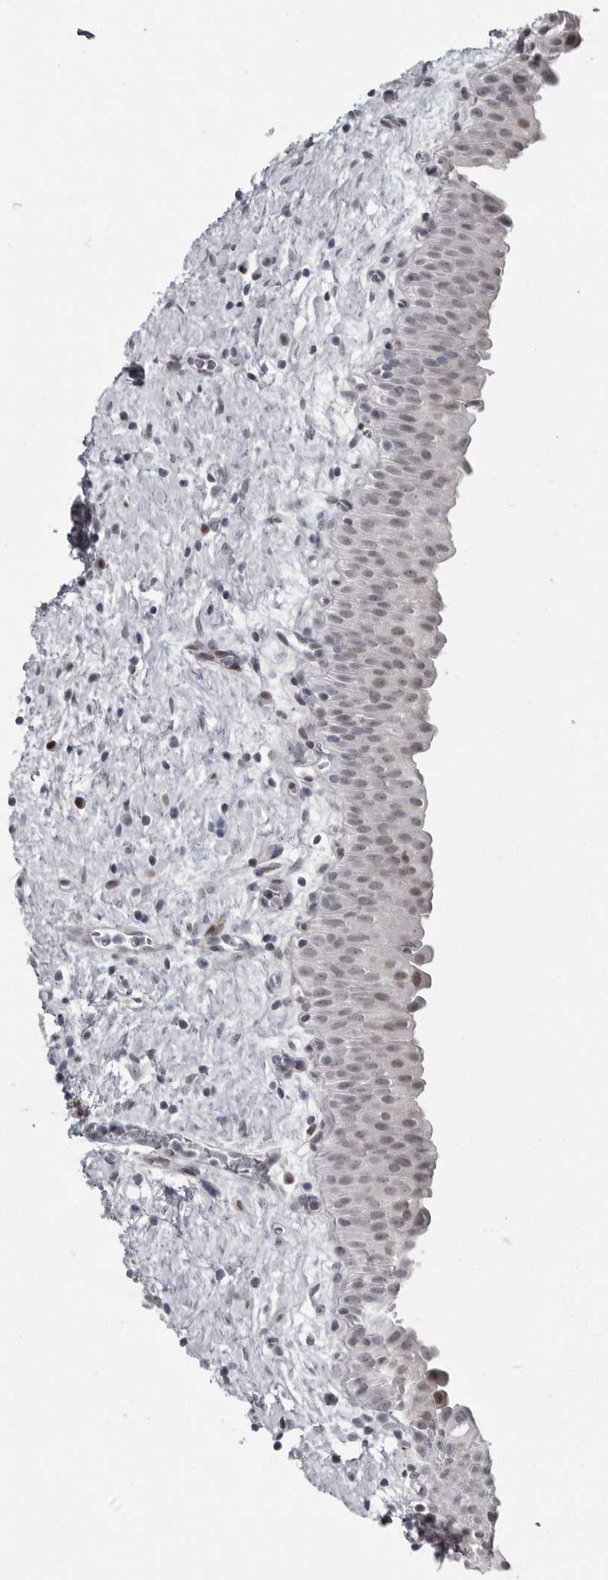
{"staining": {"intensity": "weak", "quantity": "<25%", "location": "nuclear"}, "tissue": "urinary bladder", "cell_type": "Urothelial cells", "image_type": "normal", "snomed": [{"axis": "morphology", "description": "Normal tissue, NOS"}, {"axis": "topography", "description": "Urinary bladder"}], "caption": "Immunohistochemistry (IHC) image of unremarkable urinary bladder stained for a protein (brown), which exhibits no expression in urothelial cells. (Stains: DAB IHC with hematoxylin counter stain, Microscopy: brightfield microscopy at high magnification).", "gene": "HMGN3", "patient": {"sex": "male", "age": 82}}